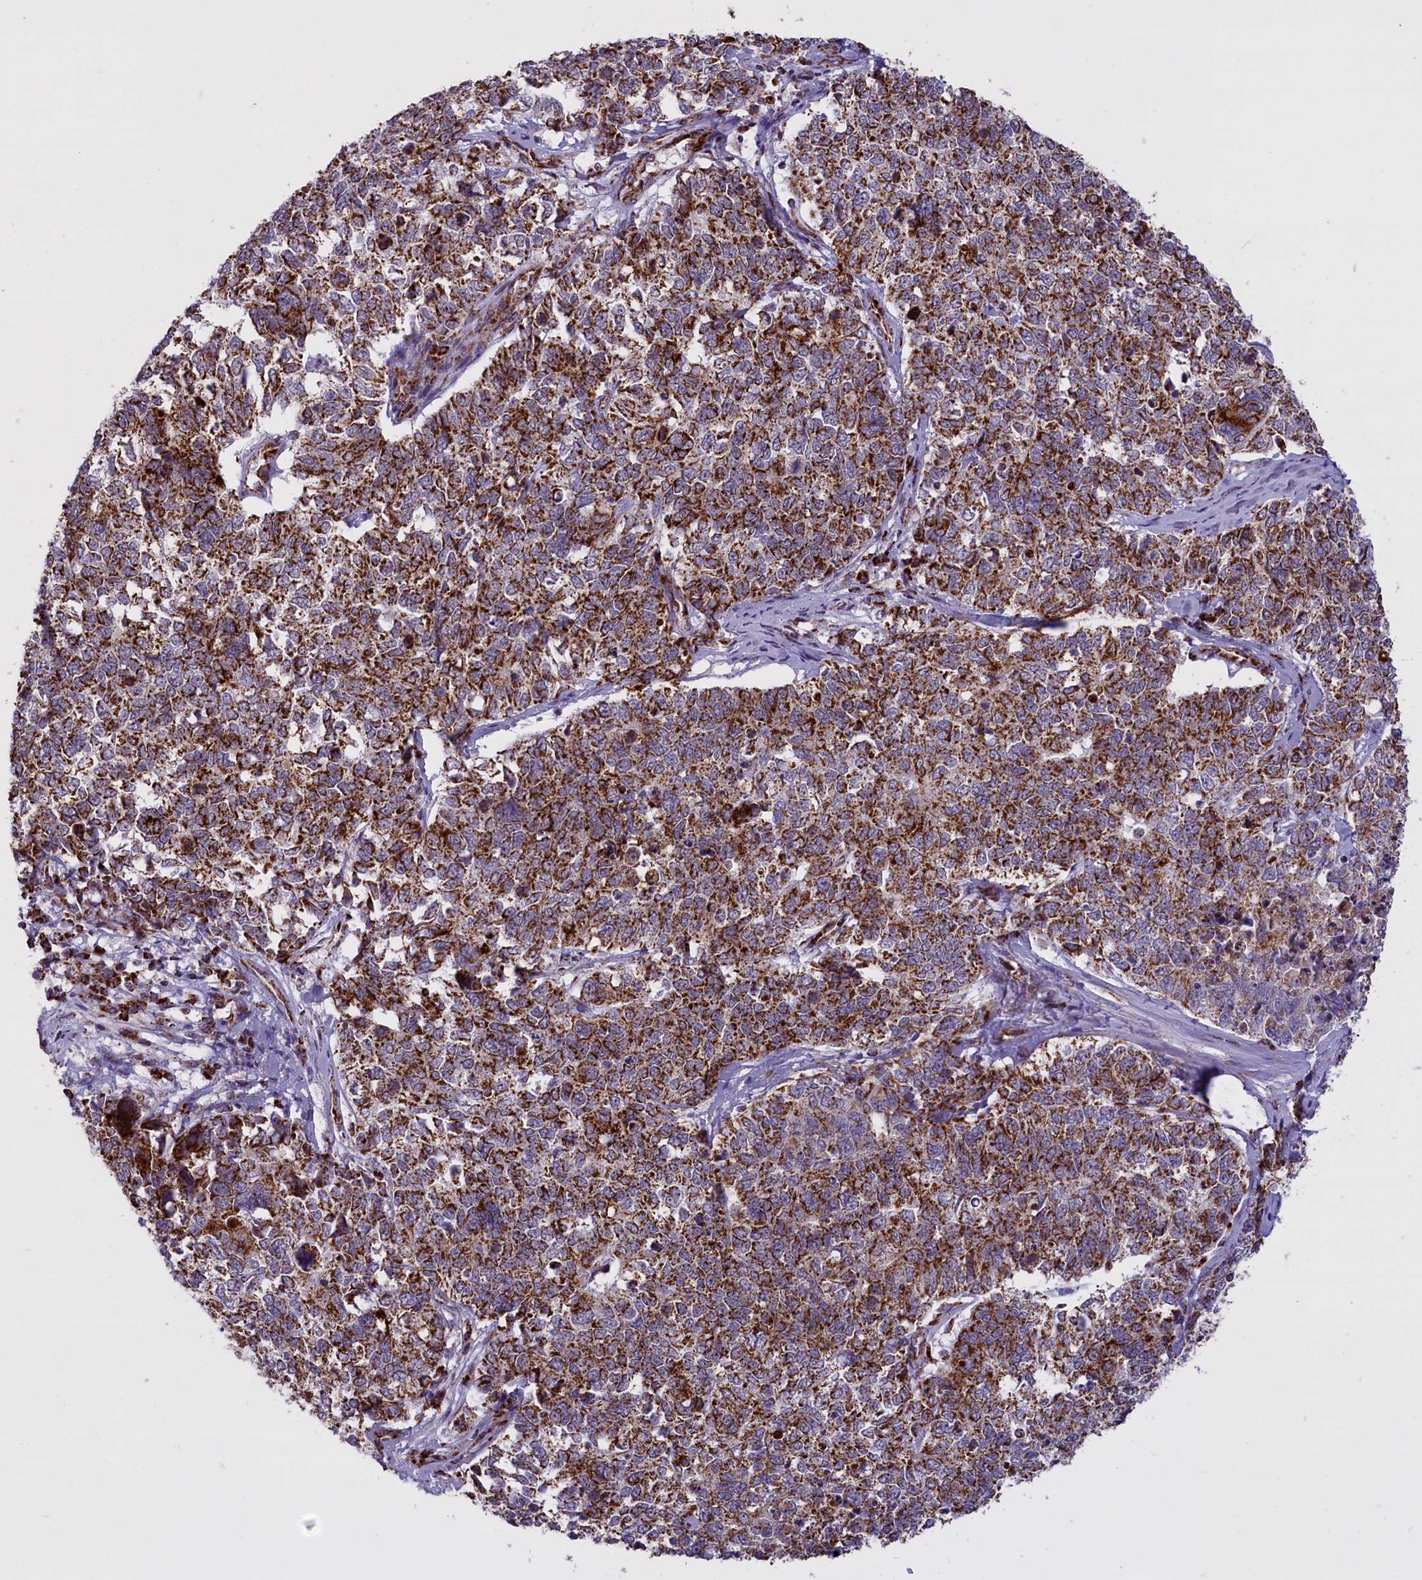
{"staining": {"intensity": "strong", "quantity": ">75%", "location": "cytoplasmic/membranous"}, "tissue": "cervical cancer", "cell_type": "Tumor cells", "image_type": "cancer", "snomed": [{"axis": "morphology", "description": "Squamous cell carcinoma, NOS"}, {"axis": "topography", "description": "Cervix"}], "caption": "This is an image of IHC staining of squamous cell carcinoma (cervical), which shows strong positivity in the cytoplasmic/membranous of tumor cells.", "gene": "NDUFS5", "patient": {"sex": "female", "age": 63}}